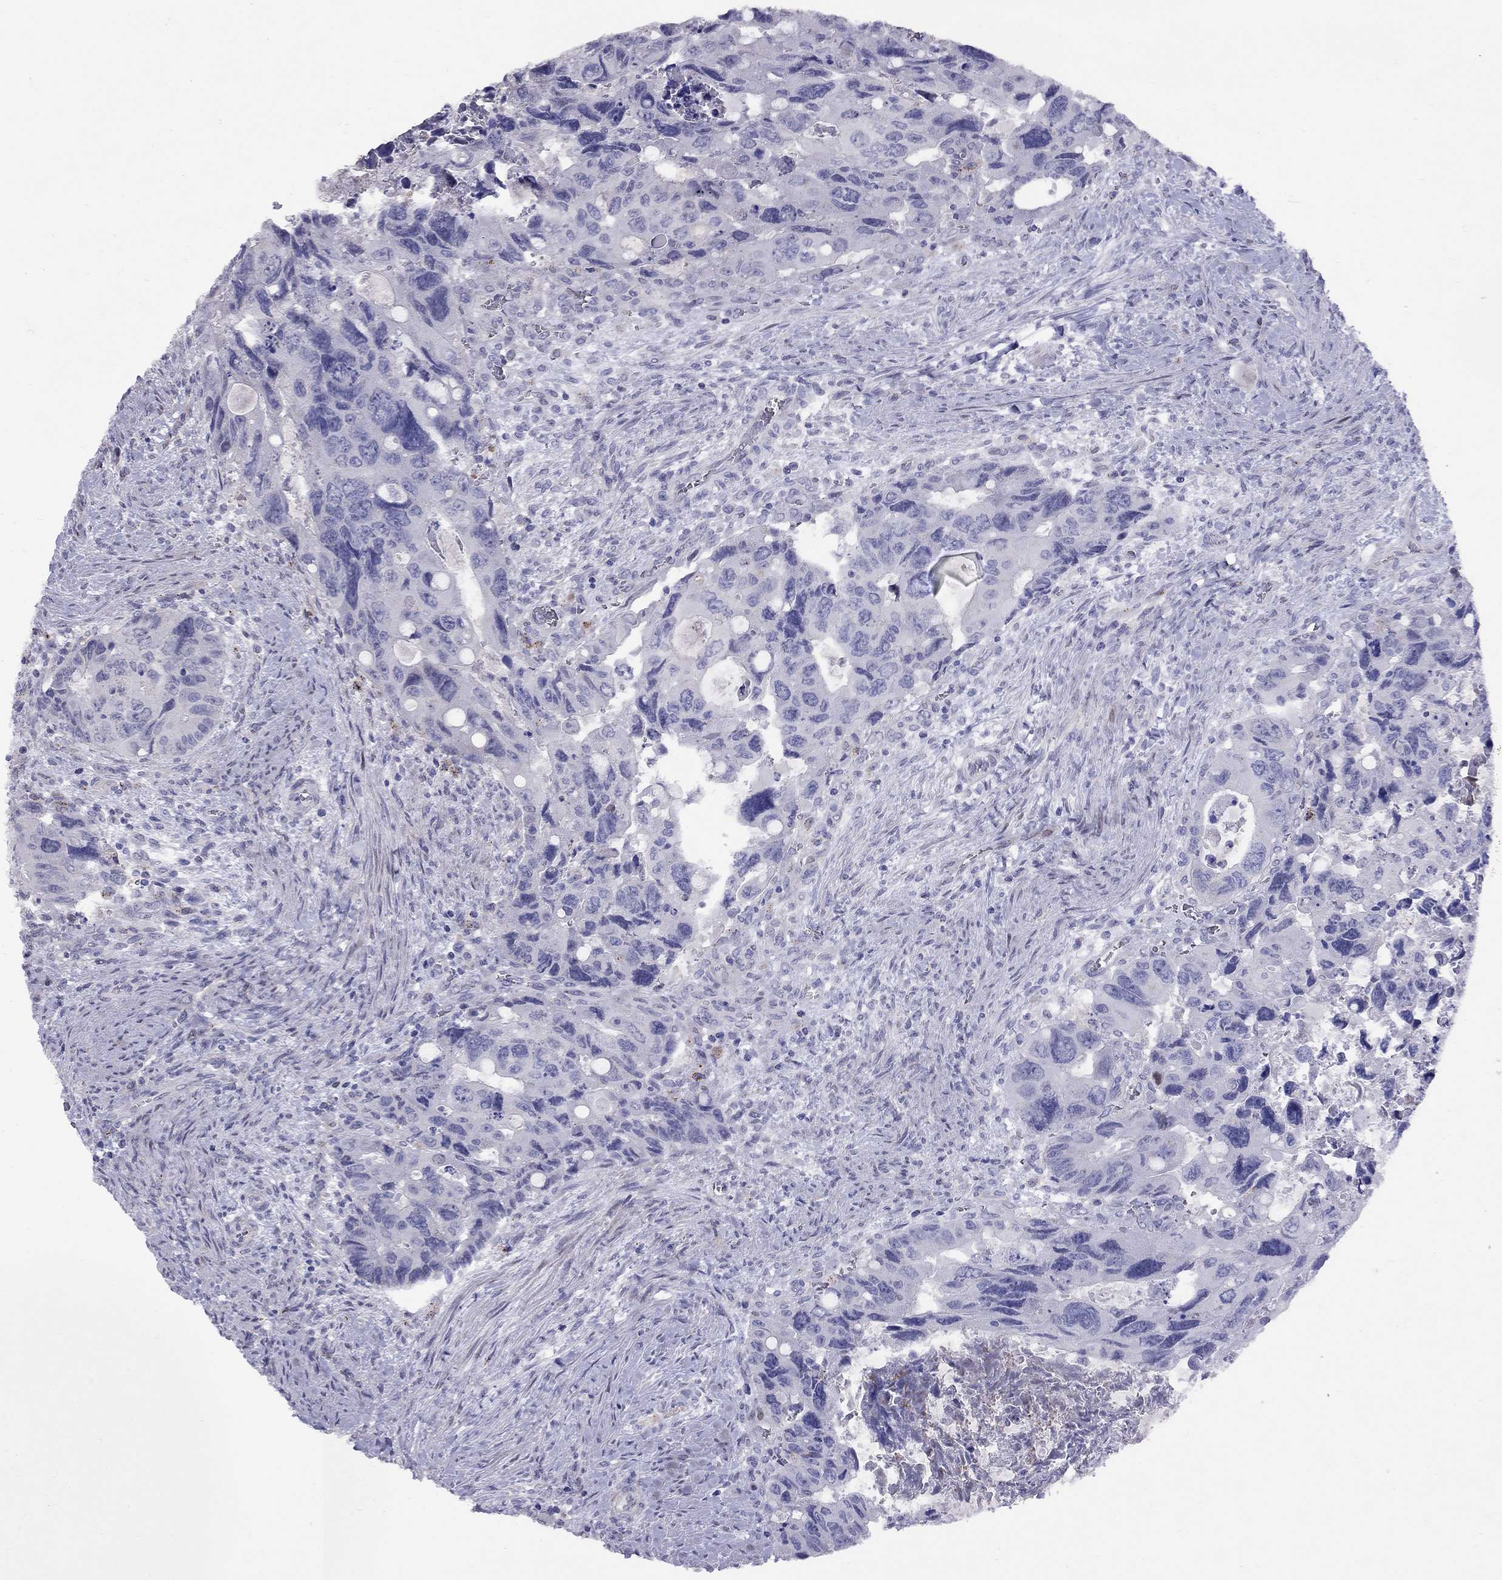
{"staining": {"intensity": "negative", "quantity": "none", "location": "none"}, "tissue": "colorectal cancer", "cell_type": "Tumor cells", "image_type": "cancer", "snomed": [{"axis": "morphology", "description": "Adenocarcinoma, NOS"}, {"axis": "topography", "description": "Rectum"}], "caption": "Immunohistochemistry (IHC) histopathology image of human adenocarcinoma (colorectal) stained for a protein (brown), which shows no positivity in tumor cells. The staining was performed using DAB (3,3'-diaminobenzidine) to visualize the protein expression in brown, while the nuclei were stained in blue with hematoxylin (Magnification: 20x).", "gene": "MAGEB4", "patient": {"sex": "male", "age": 62}}